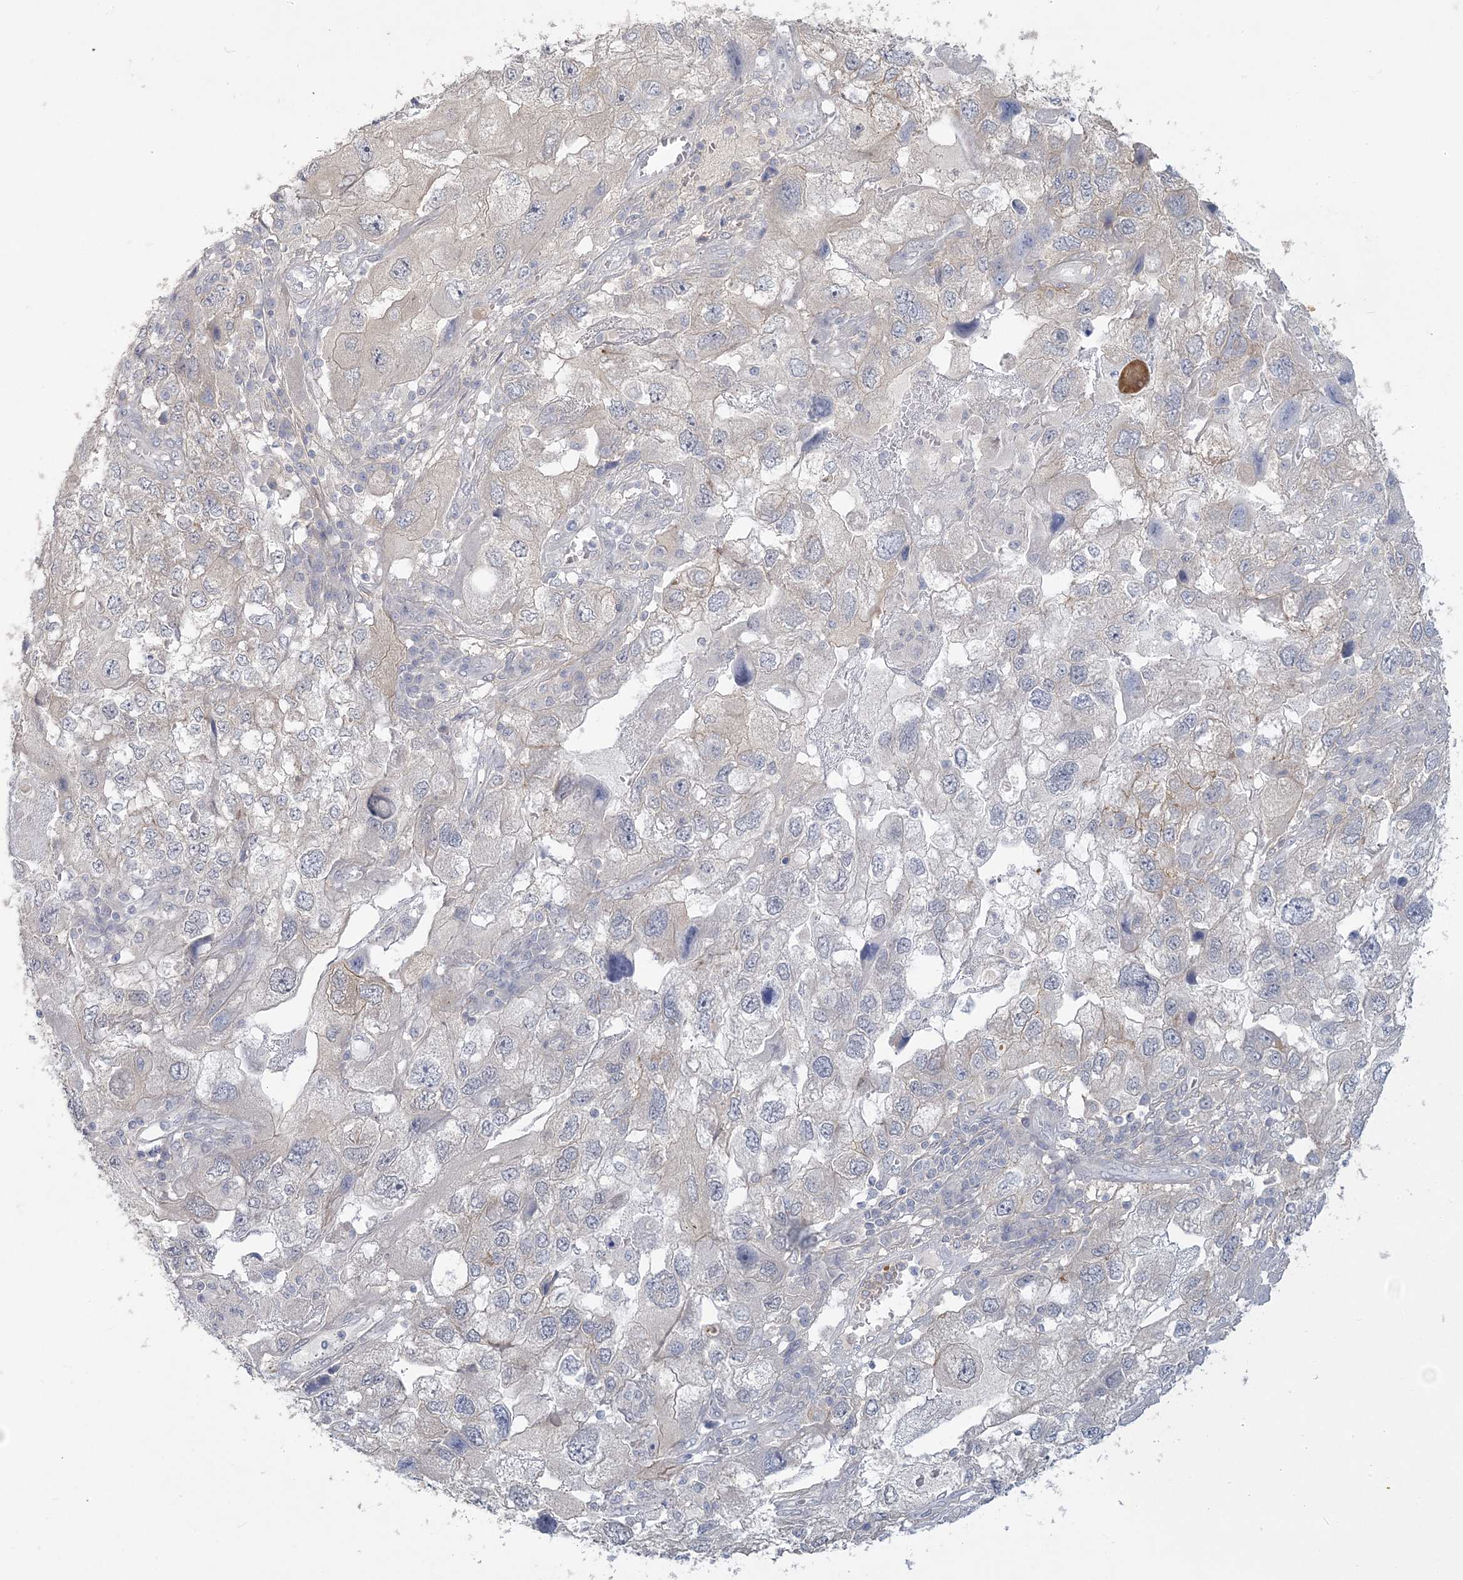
{"staining": {"intensity": "negative", "quantity": "none", "location": "none"}, "tissue": "endometrial cancer", "cell_type": "Tumor cells", "image_type": "cancer", "snomed": [{"axis": "morphology", "description": "Adenocarcinoma, NOS"}, {"axis": "topography", "description": "Endometrium"}], "caption": "This is an immunohistochemistry photomicrograph of endometrial cancer. There is no positivity in tumor cells.", "gene": "ANKS1A", "patient": {"sex": "female", "age": 49}}